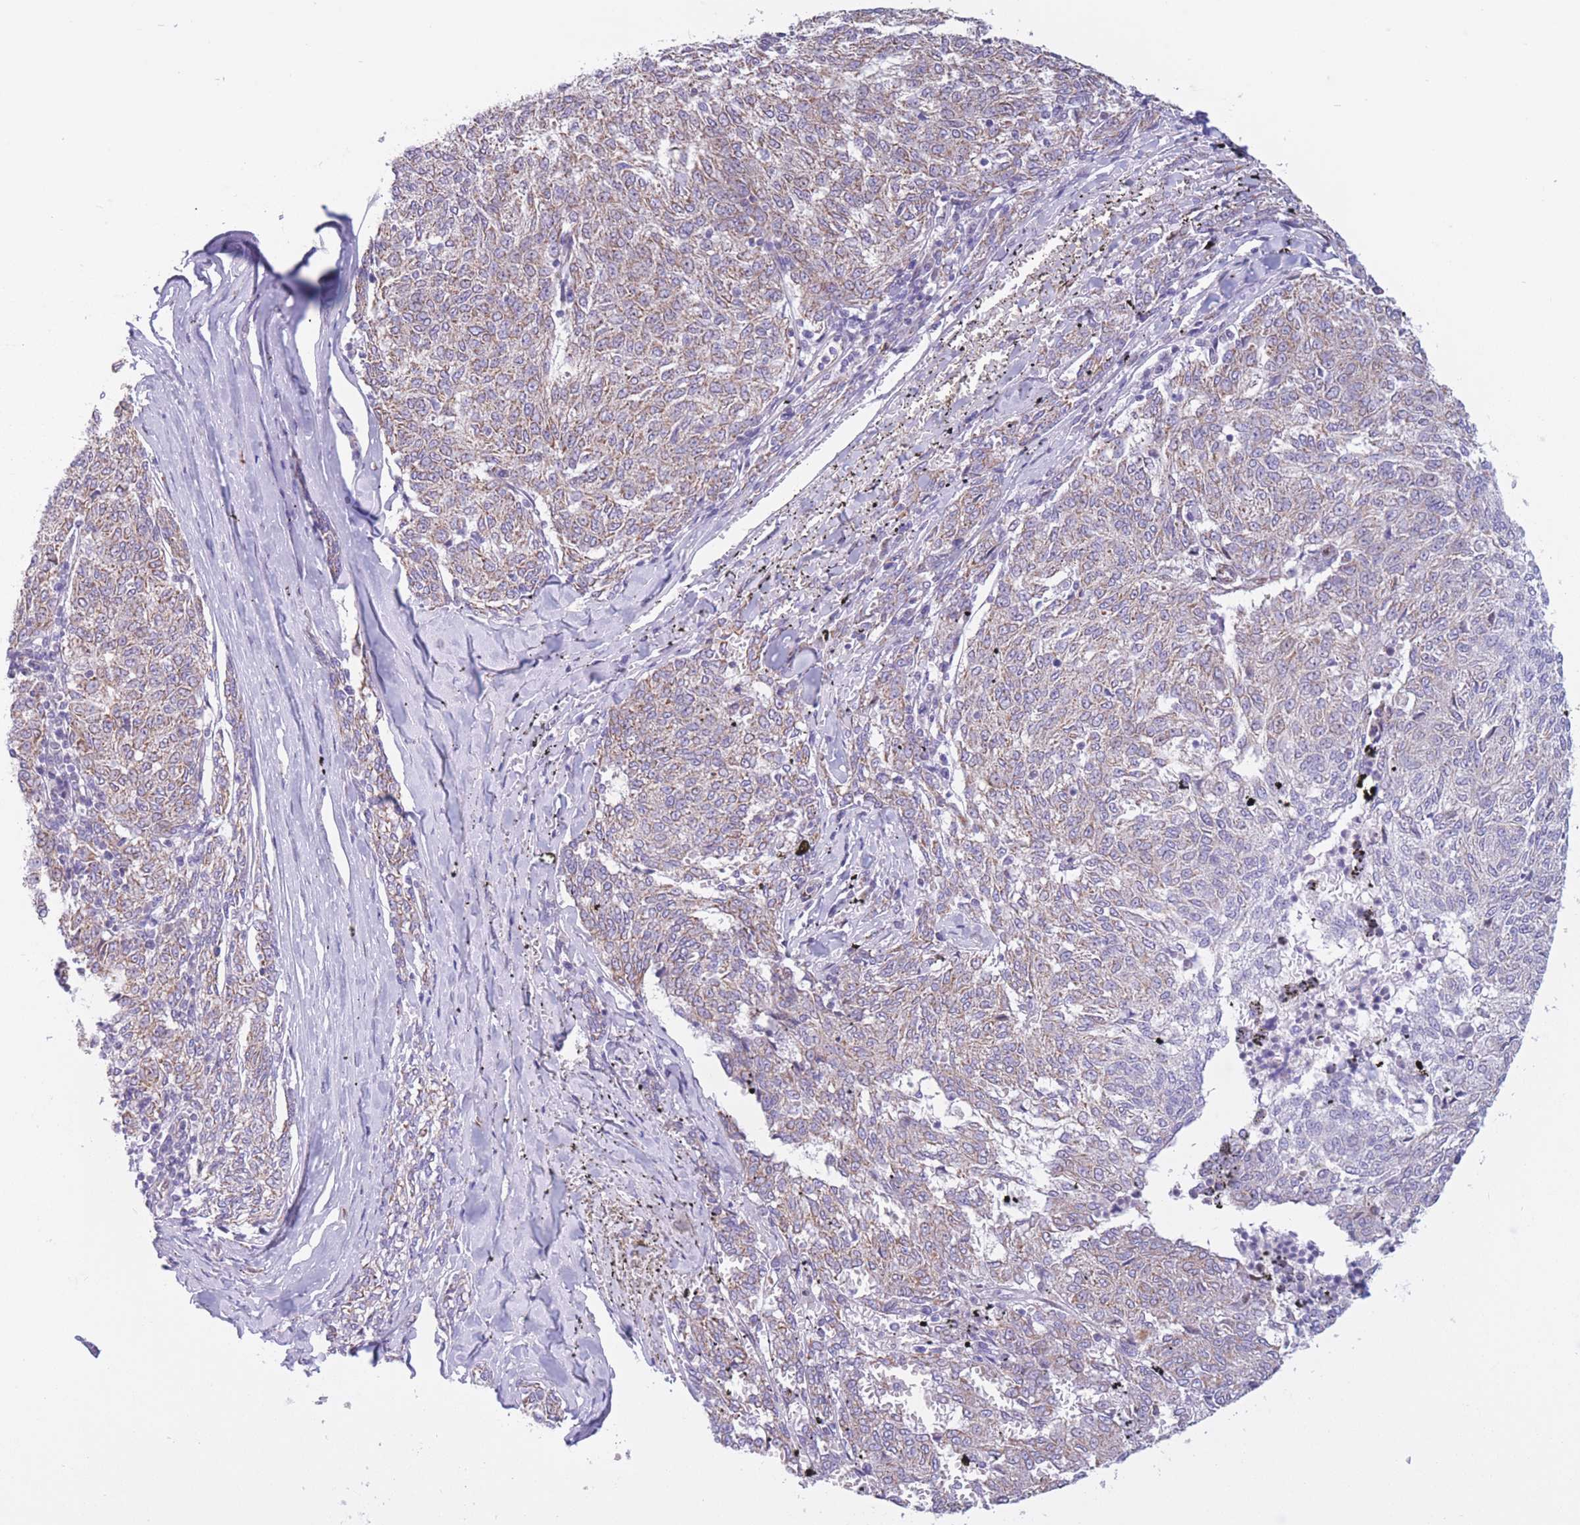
{"staining": {"intensity": "weak", "quantity": ">75%", "location": "cytoplasmic/membranous"}, "tissue": "melanoma", "cell_type": "Tumor cells", "image_type": "cancer", "snomed": [{"axis": "morphology", "description": "Malignant melanoma, NOS"}, {"axis": "topography", "description": "Skin"}], "caption": "Melanoma was stained to show a protein in brown. There is low levels of weak cytoplasmic/membranous expression in about >75% of tumor cells. The staining was performed using DAB to visualize the protein expression in brown, while the nuclei were stained in blue with hematoxylin (Magnification: 20x).", "gene": "PDHA1", "patient": {"sex": "female", "age": 72}}